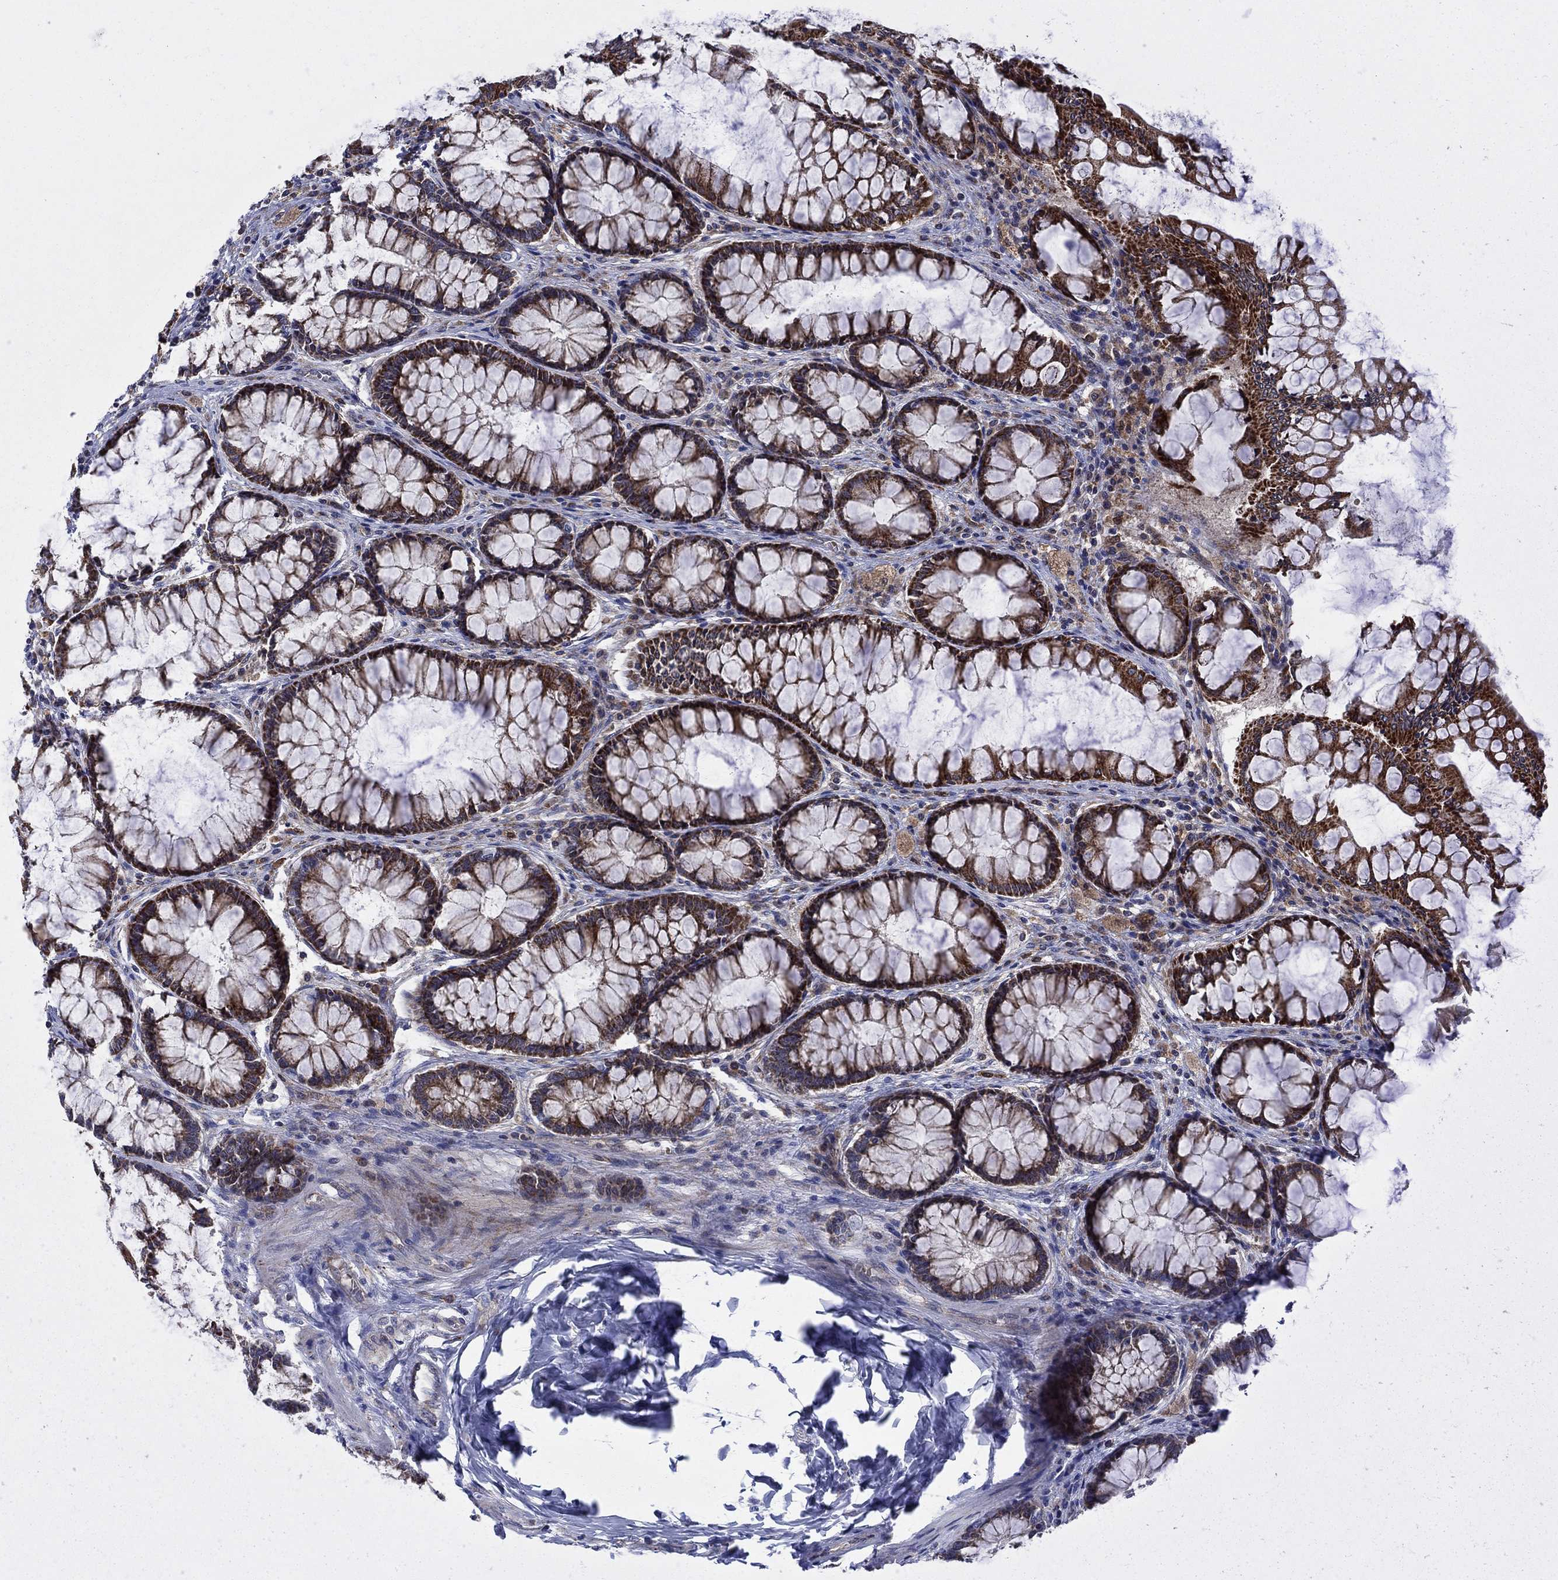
{"staining": {"intensity": "moderate", "quantity": ">75%", "location": "cytoplasmic/membranous"}, "tissue": "colon", "cell_type": "Endothelial cells", "image_type": "normal", "snomed": [{"axis": "morphology", "description": "Normal tissue, NOS"}, {"axis": "topography", "description": "Colon"}], "caption": "IHC (DAB (3,3'-diaminobenzidine)) staining of benign colon demonstrates moderate cytoplasmic/membranous protein staining in approximately >75% of endothelial cells. The staining is performed using DAB brown chromogen to label protein expression. The nuclei are counter-stained blue using hematoxylin.", "gene": "RNF19B", "patient": {"sex": "female", "age": 65}}